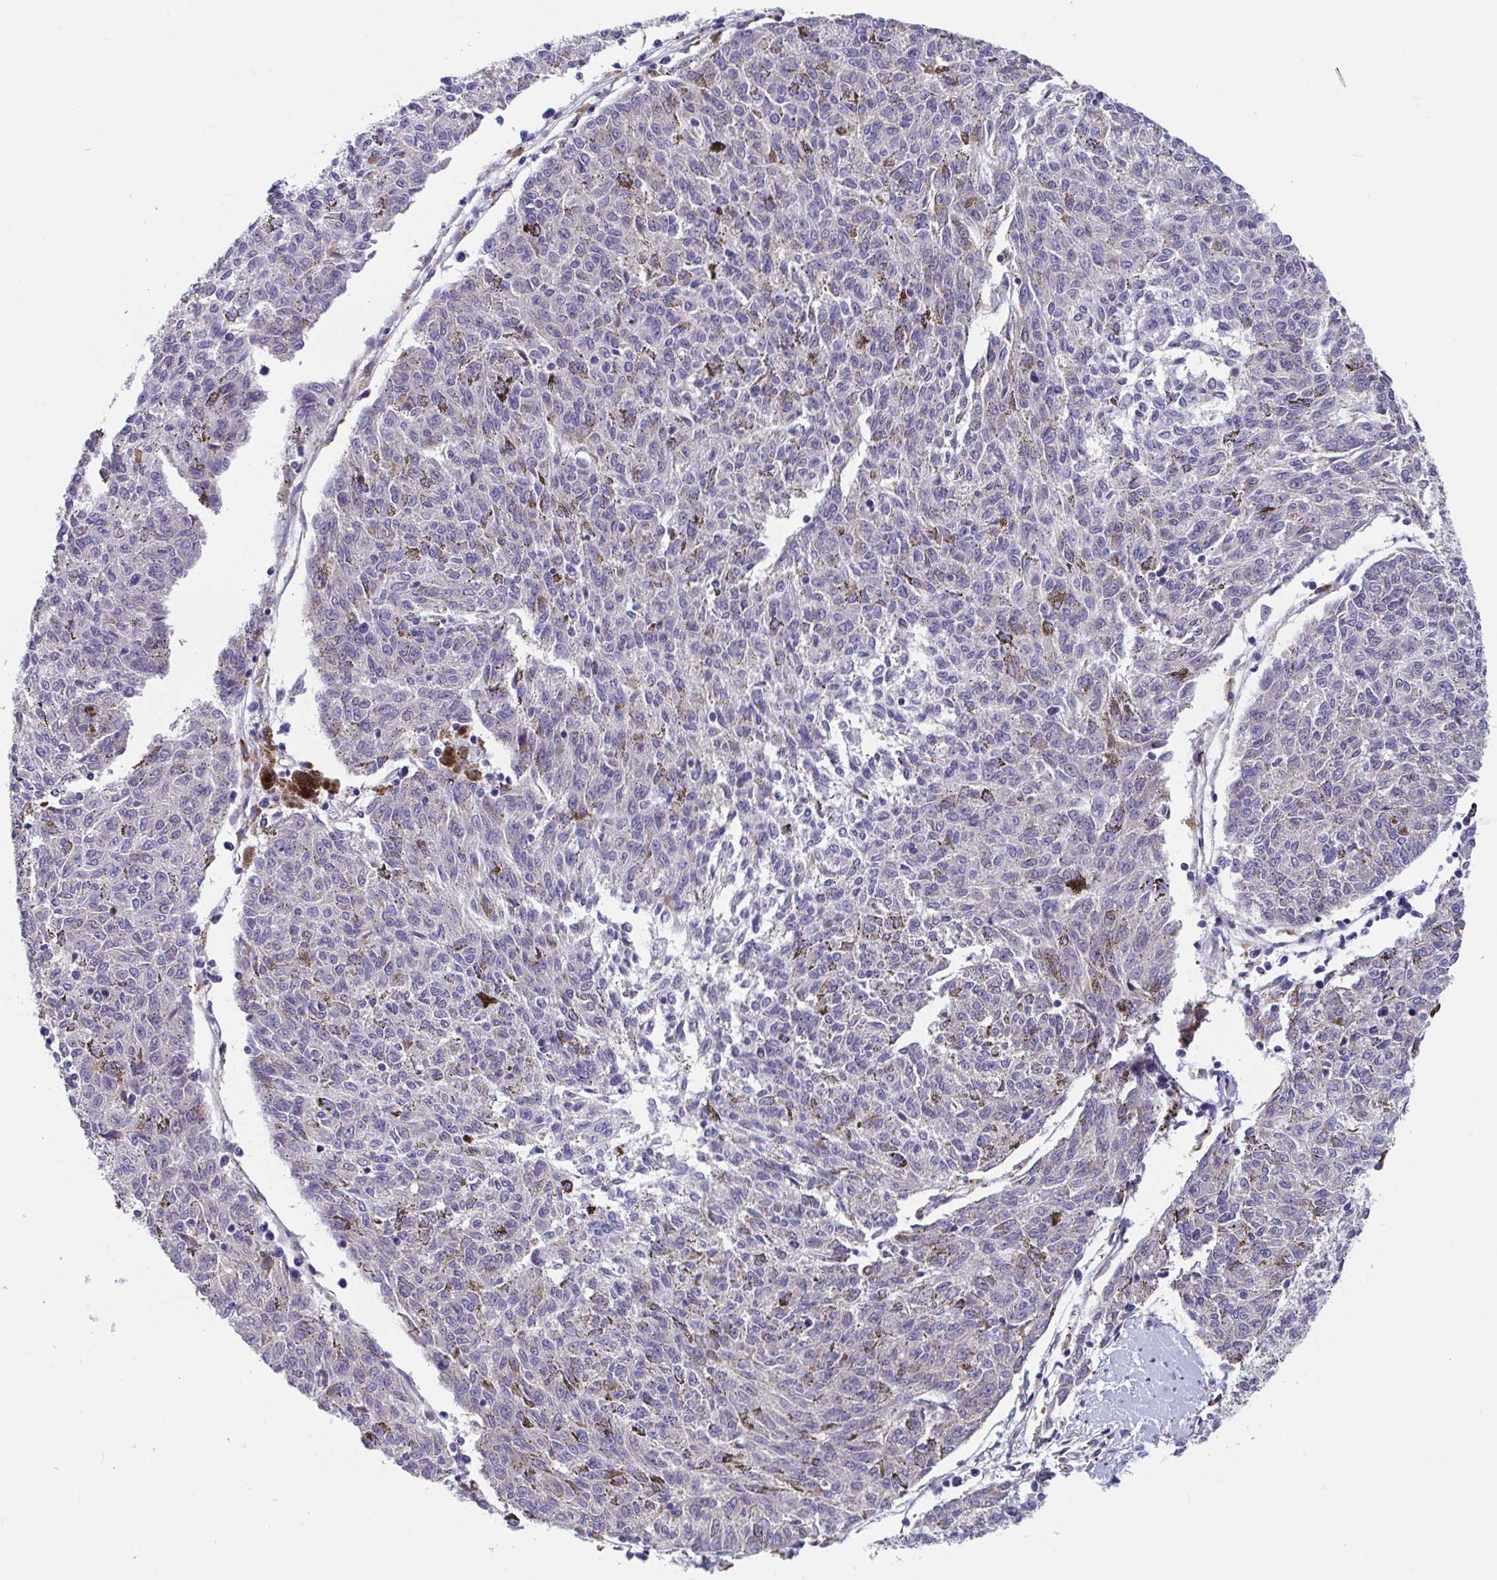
{"staining": {"intensity": "negative", "quantity": "none", "location": "none"}, "tissue": "melanoma", "cell_type": "Tumor cells", "image_type": "cancer", "snomed": [{"axis": "morphology", "description": "Malignant melanoma, NOS"}, {"axis": "topography", "description": "Skin"}], "caption": "Melanoma was stained to show a protein in brown. There is no significant staining in tumor cells.", "gene": "WBP1", "patient": {"sex": "female", "age": 72}}